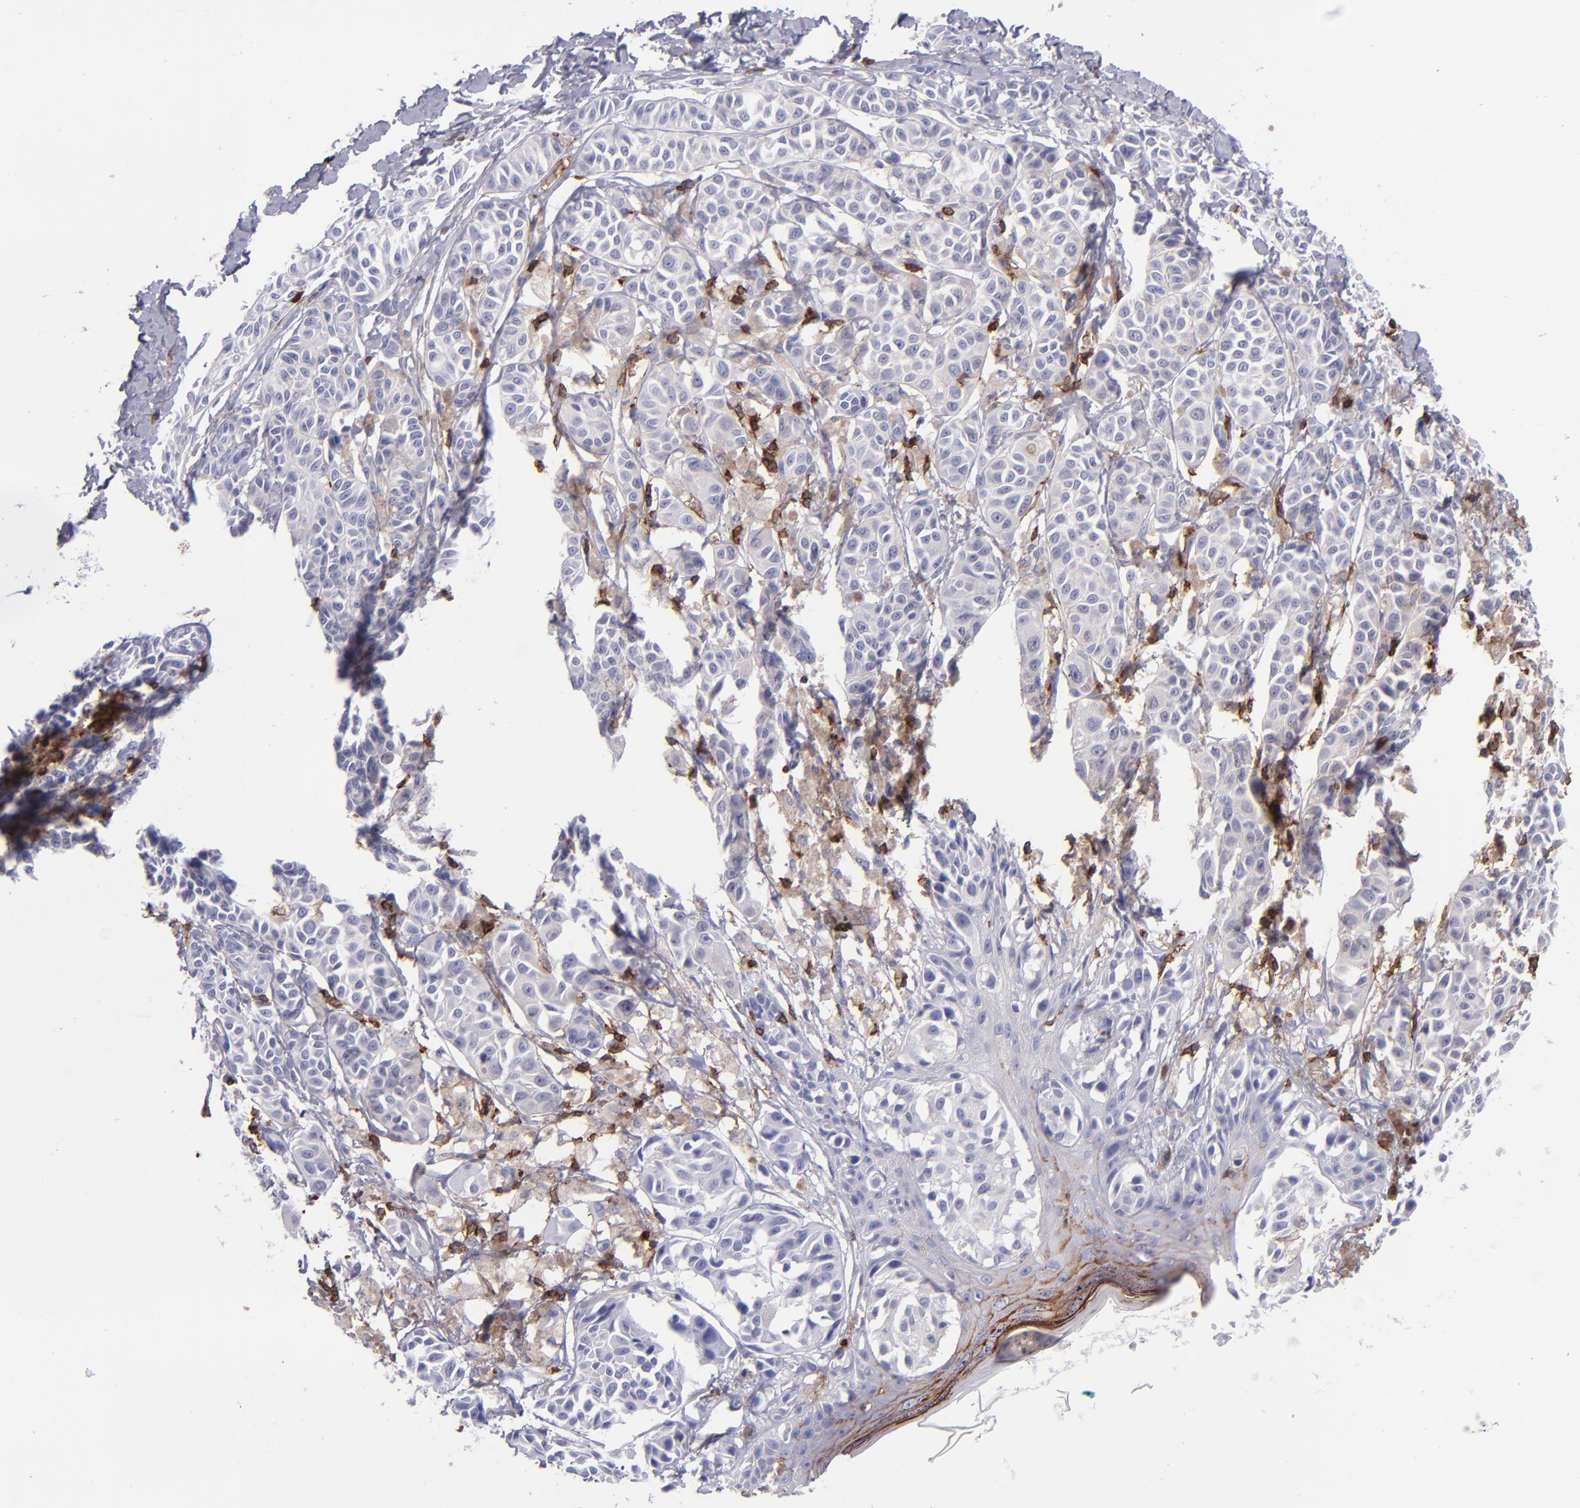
{"staining": {"intensity": "negative", "quantity": "none", "location": "none"}, "tissue": "melanoma", "cell_type": "Tumor cells", "image_type": "cancer", "snomed": [{"axis": "morphology", "description": "Malignant melanoma, NOS"}, {"axis": "topography", "description": "Skin"}], "caption": "IHC histopathology image of neoplastic tissue: human melanoma stained with DAB (3,3'-diaminobenzidine) displays no significant protein expression in tumor cells.", "gene": "ICAM3", "patient": {"sex": "male", "age": 76}}